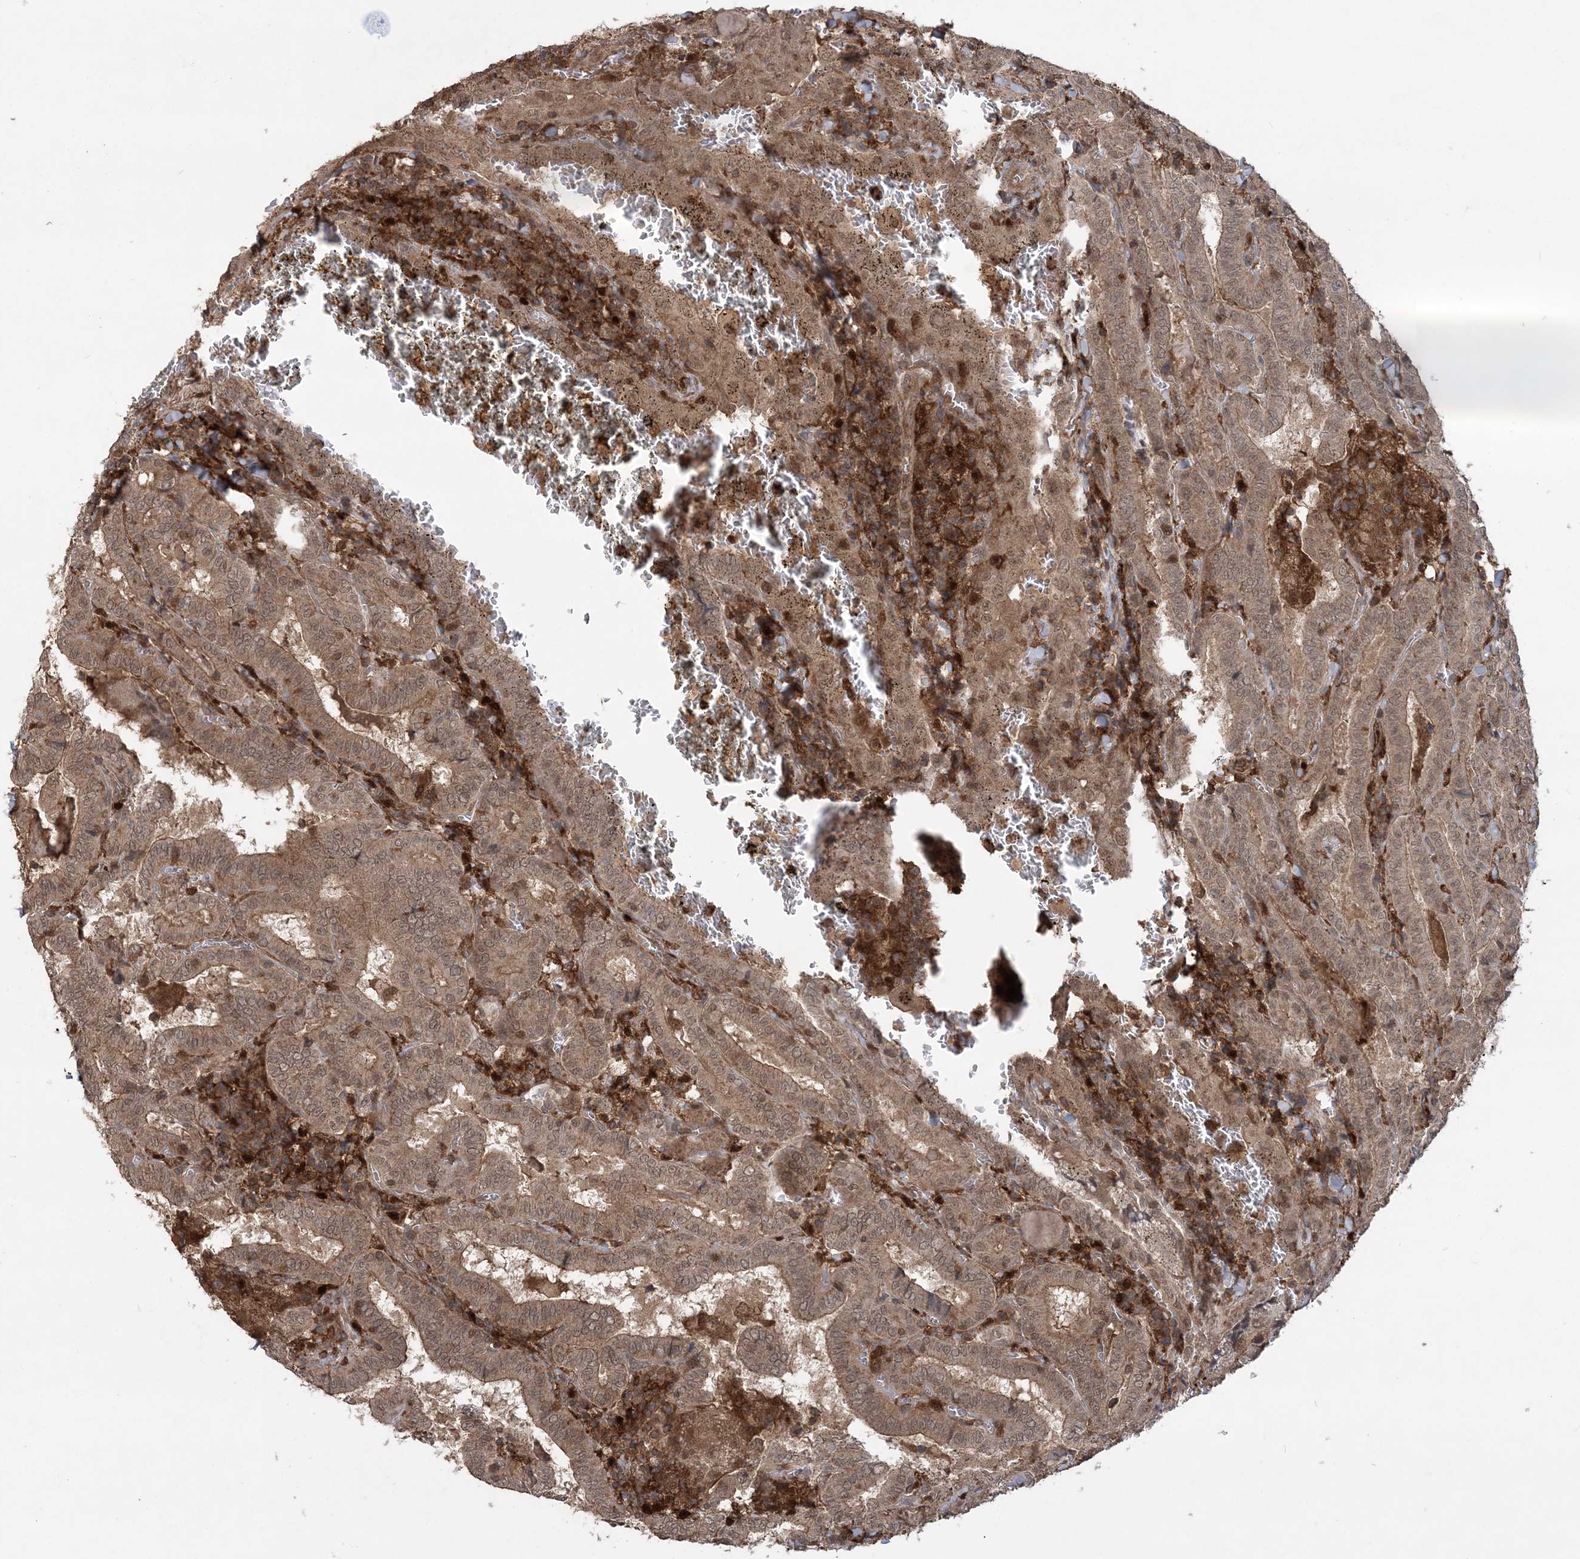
{"staining": {"intensity": "moderate", "quantity": ">75%", "location": "cytoplasmic/membranous,nuclear"}, "tissue": "thyroid cancer", "cell_type": "Tumor cells", "image_type": "cancer", "snomed": [{"axis": "morphology", "description": "Papillary adenocarcinoma, NOS"}, {"axis": "topography", "description": "Thyroid gland"}], "caption": "DAB immunohistochemical staining of thyroid cancer (papillary adenocarcinoma) demonstrates moderate cytoplasmic/membranous and nuclear protein positivity in about >75% of tumor cells. (Stains: DAB (3,3'-diaminobenzidine) in brown, nuclei in blue, Microscopy: brightfield microscopy at high magnification).", "gene": "LACC1", "patient": {"sex": "female", "age": 72}}